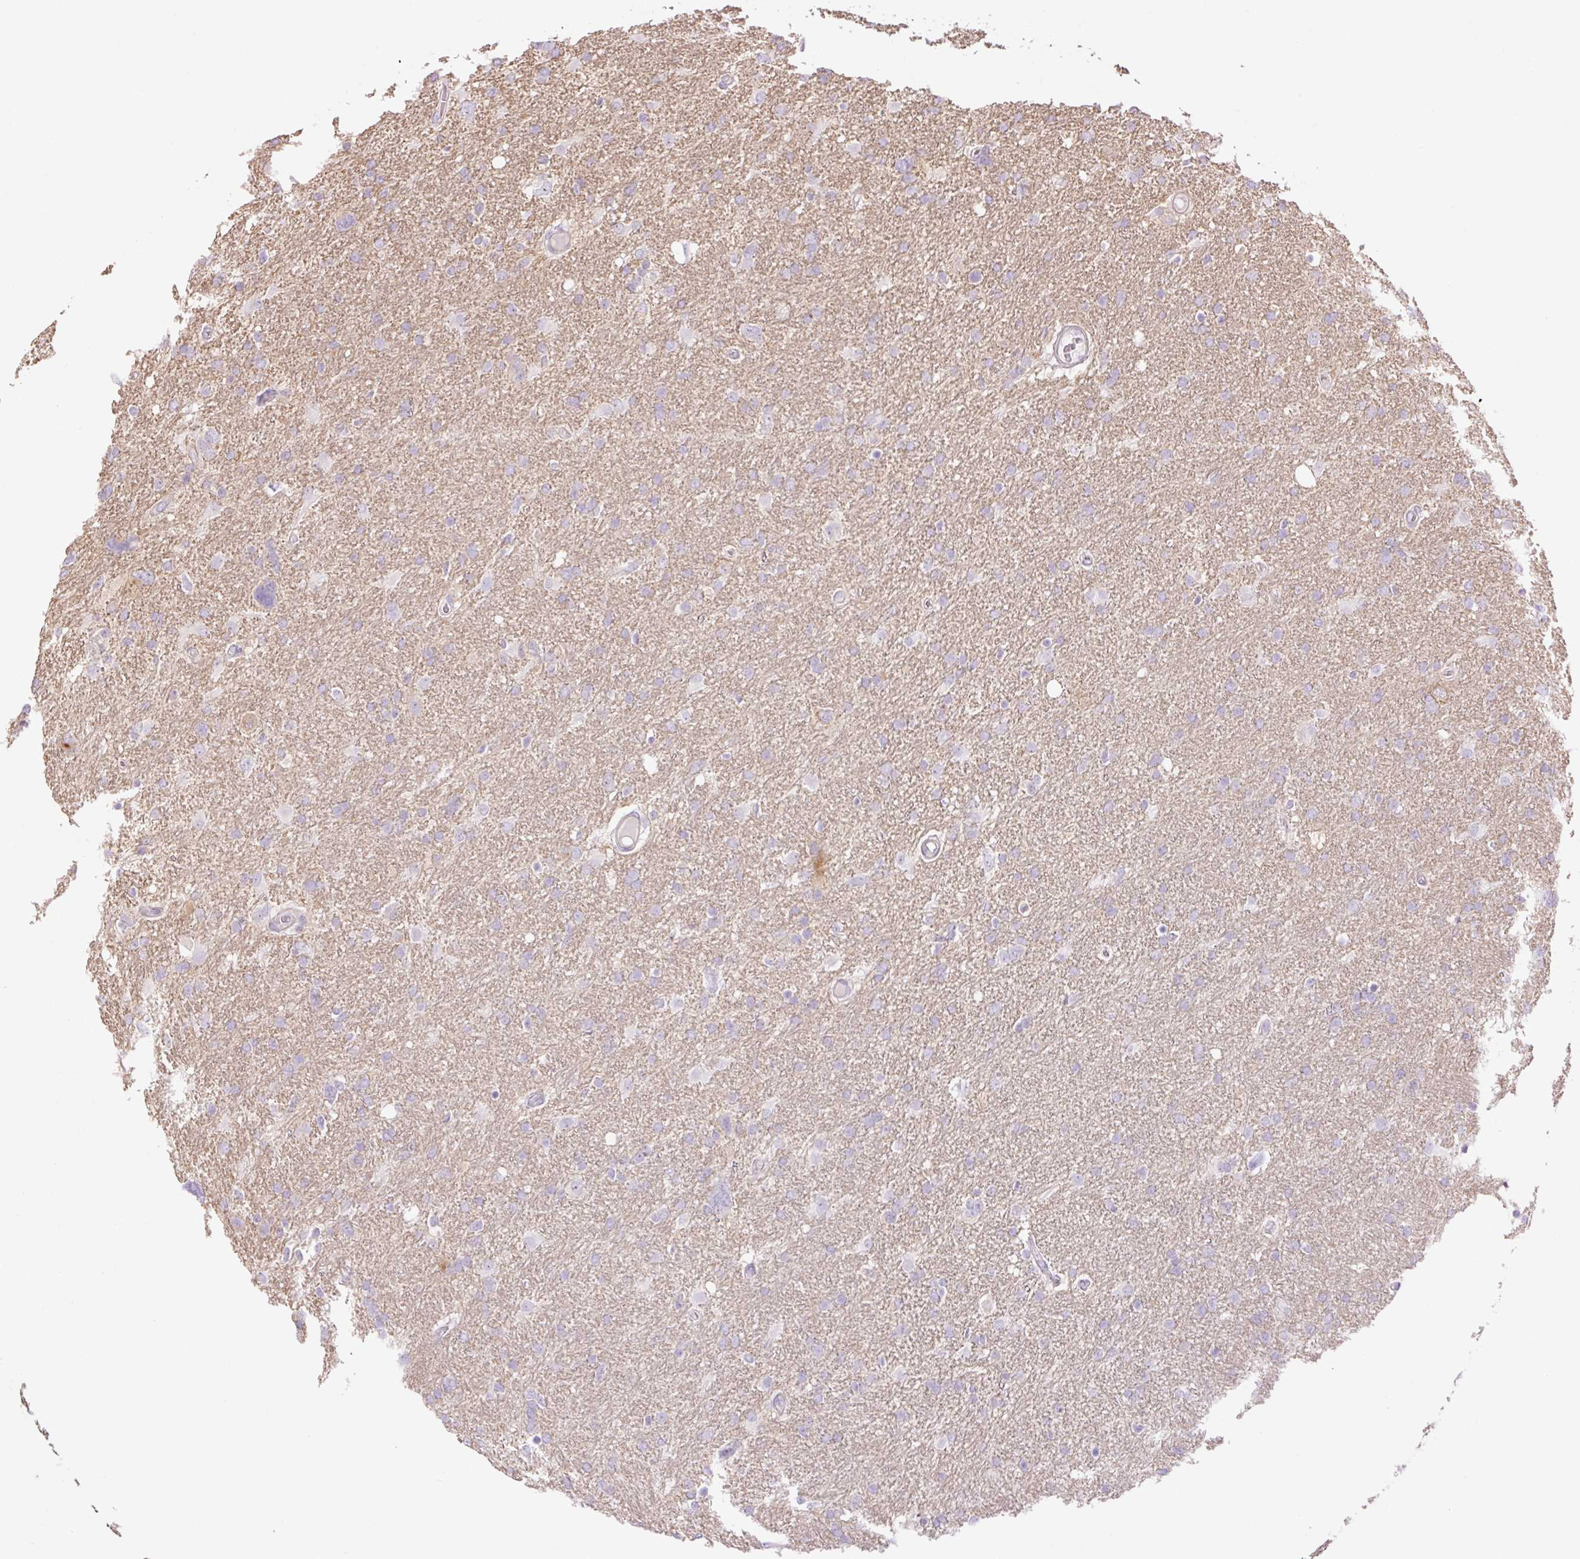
{"staining": {"intensity": "negative", "quantity": "none", "location": "none"}, "tissue": "glioma", "cell_type": "Tumor cells", "image_type": "cancer", "snomed": [{"axis": "morphology", "description": "Glioma, malignant, High grade"}, {"axis": "topography", "description": "Brain"}], "caption": "This is an IHC image of human malignant high-grade glioma. There is no staining in tumor cells.", "gene": "GRID2", "patient": {"sex": "male", "age": 61}}